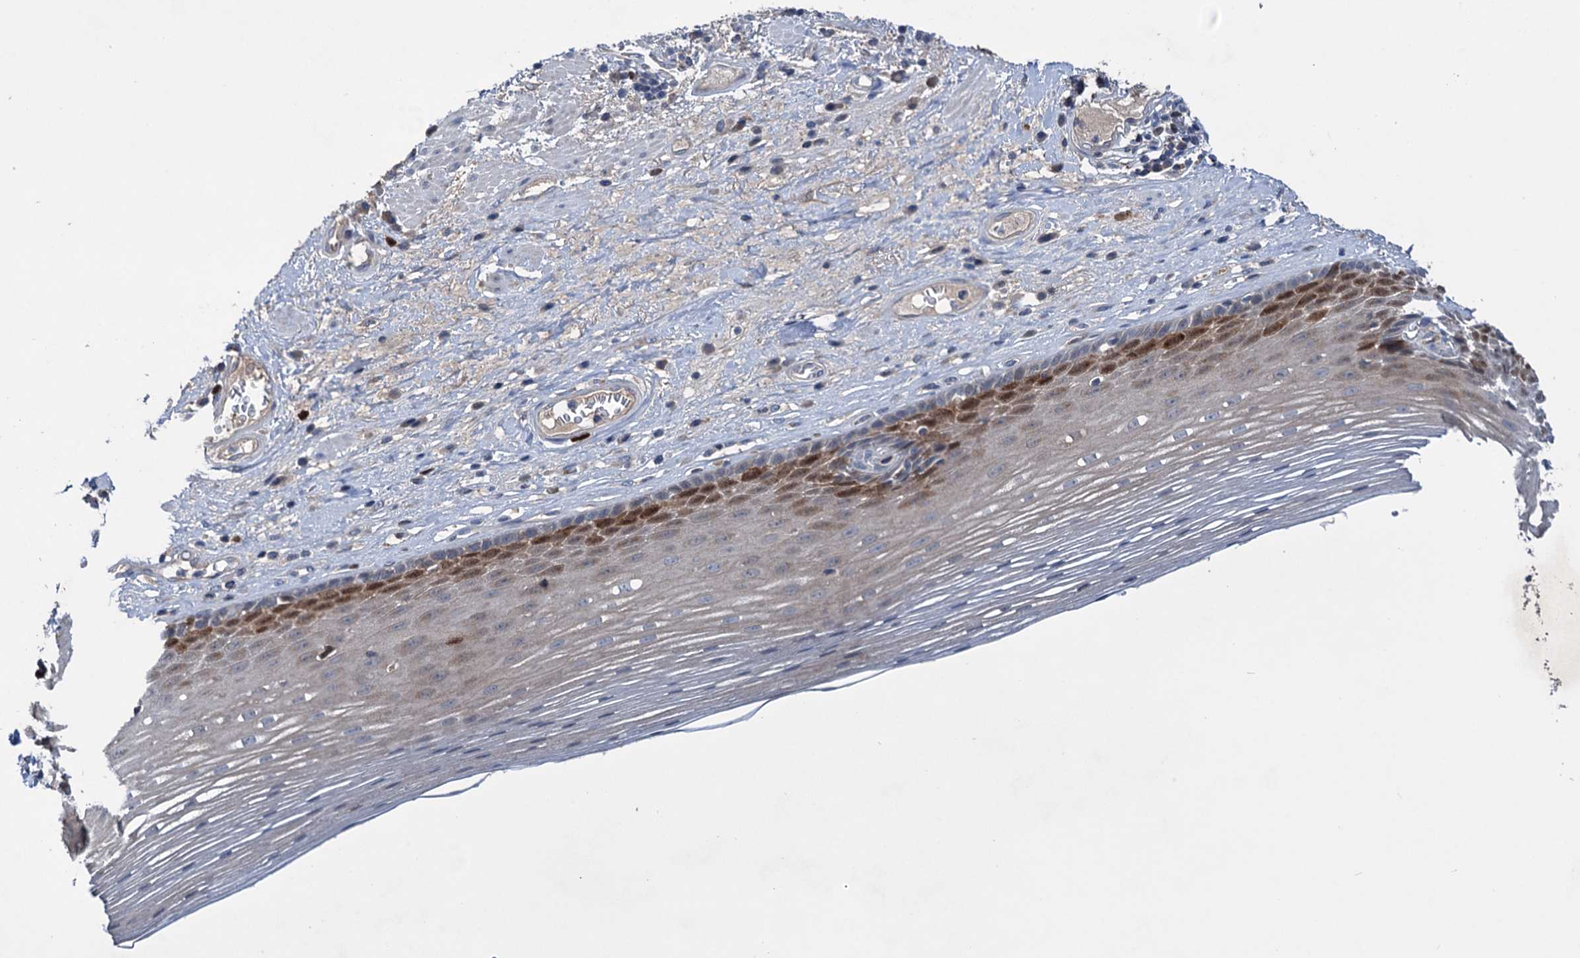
{"staining": {"intensity": "moderate", "quantity": "<25%", "location": "cytoplasmic/membranous,nuclear"}, "tissue": "esophagus", "cell_type": "Squamous epithelial cells", "image_type": "normal", "snomed": [{"axis": "morphology", "description": "Normal tissue, NOS"}, {"axis": "topography", "description": "Esophagus"}], "caption": "Esophagus stained with DAB (3,3'-diaminobenzidine) immunohistochemistry reveals low levels of moderate cytoplasmic/membranous,nuclear positivity in approximately <25% of squamous epithelial cells.", "gene": "NCAPD2", "patient": {"sex": "male", "age": 62}}